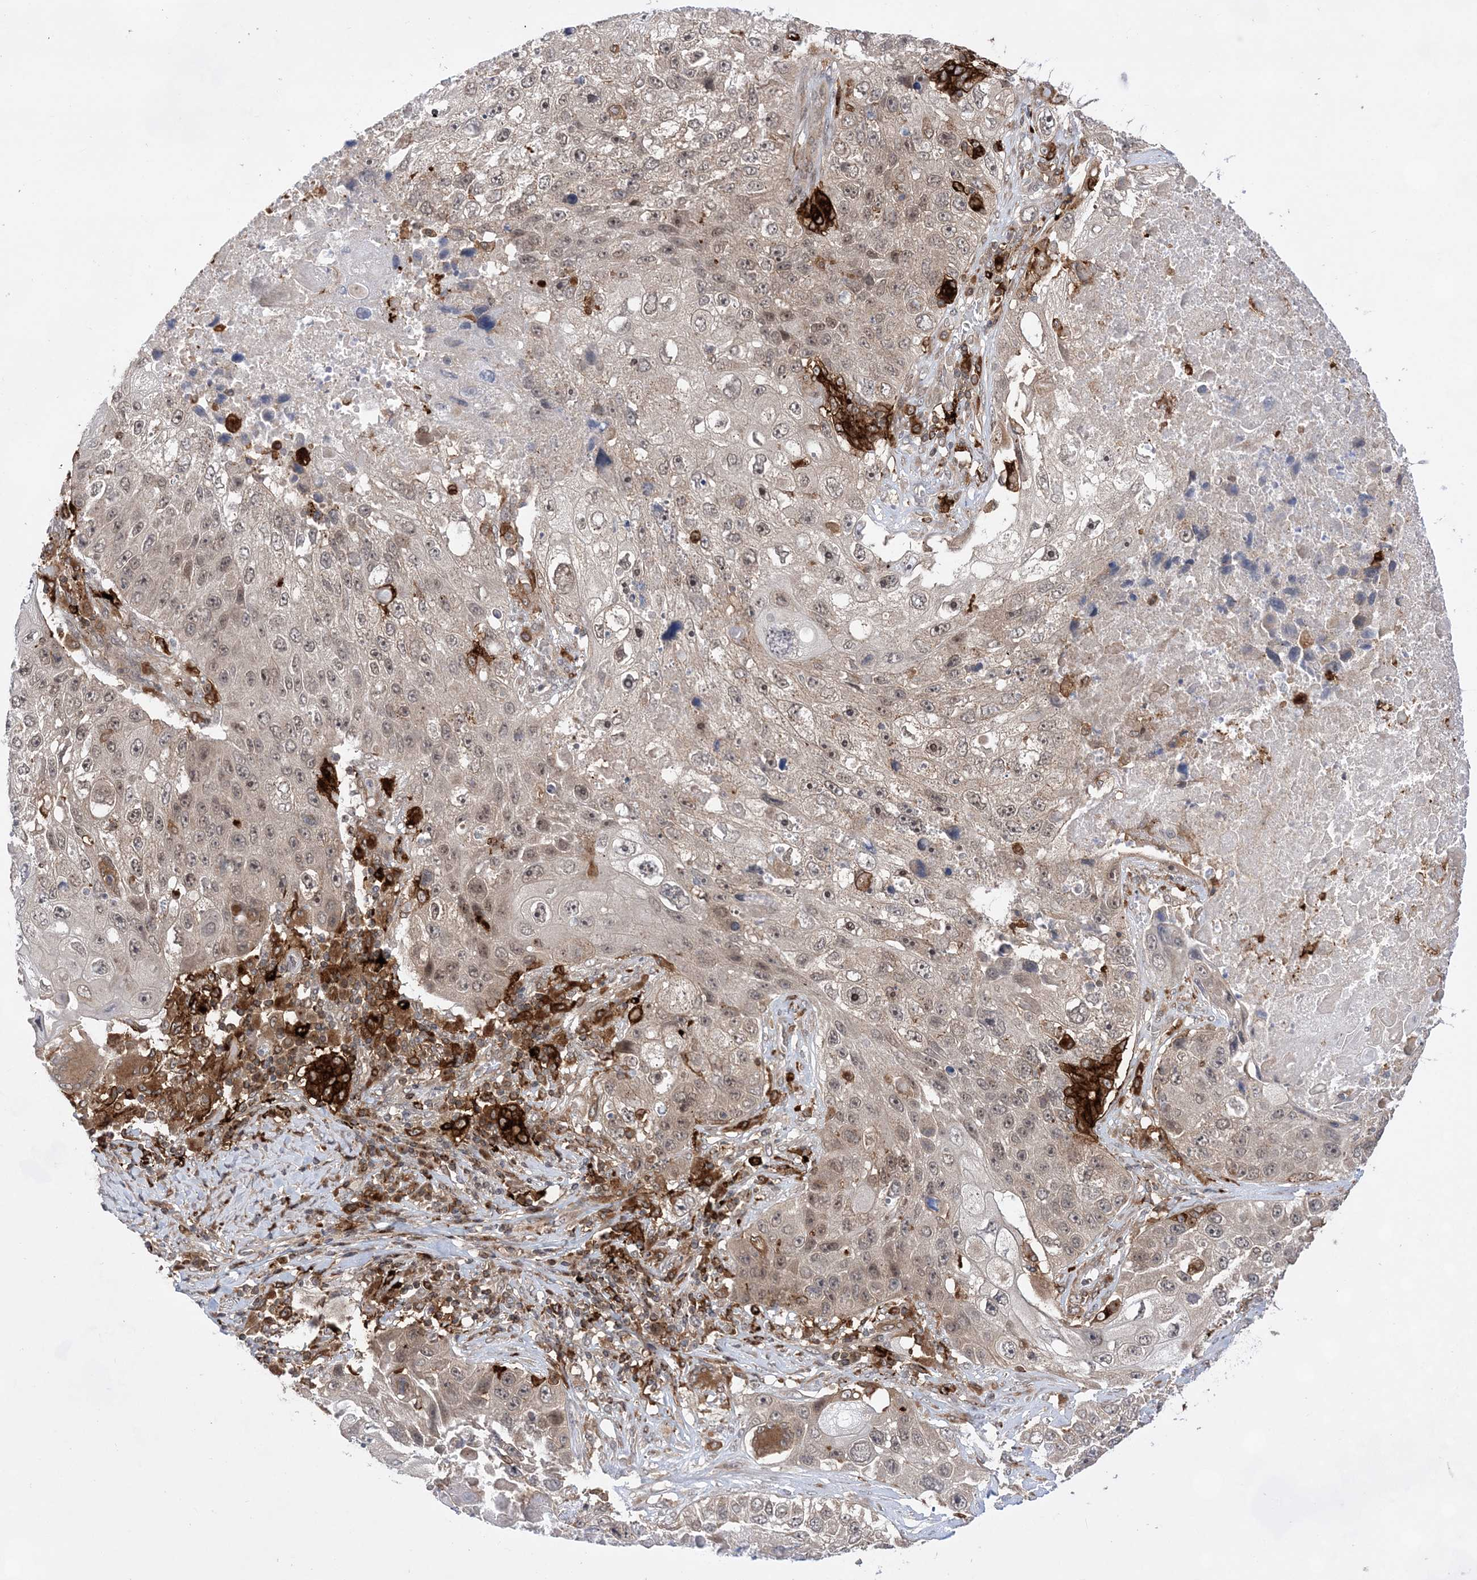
{"staining": {"intensity": "weak", "quantity": "25%-75%", "location": "cytoplasmic/membranous"}, "tissue": "lung cancer", "cell_type": "Tumor cells", "image_type": "cancer", "snomed": [{"axis": "morphology", "description": "Squamous cell carcinoma, NOS"}, {"axis": "topography", "description": "Lung"}], "caption": "A histopathology image of human lung cancer stained for a protein displays weak cytoplasmic/membranous brown staining in tumor cells.", "gene": "ANAPC15", "patient": {"sex": "male", "age": 61}}